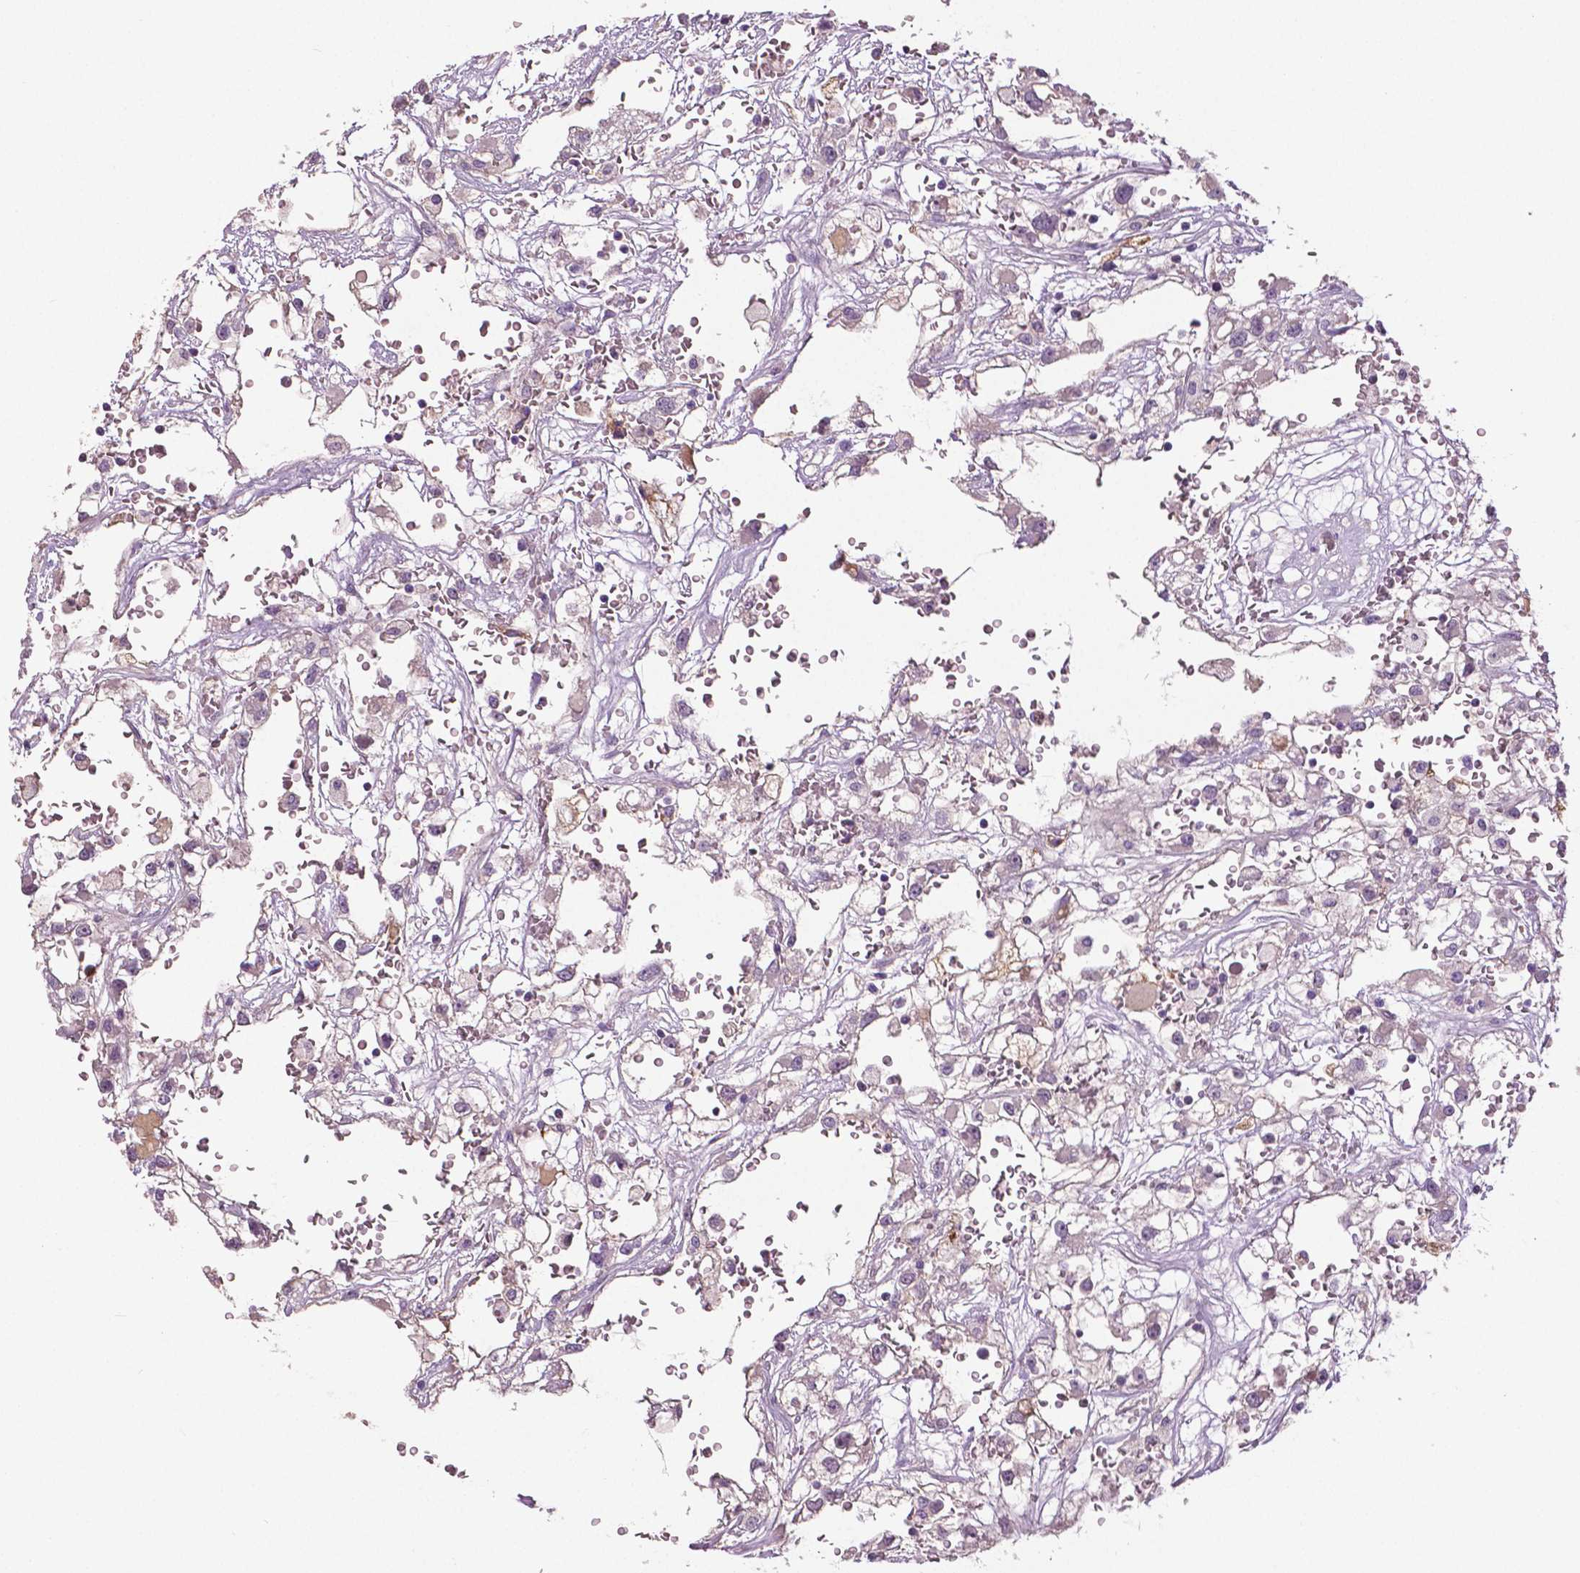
{"staining": {"intensity": "negative", "quantity": "none", "location": "none"}, "tissue": "renal cancer", "cell_type": "Tumor cells", "image_type": "cancer", "snomed": [{"axis": "morphology", "description": "Adenocarcinoma, NOS"}, {"axis": "topography", "description": "Kidney"}], "caption": "Tumor cells show no significant expression in renal cancer (adenocarcinoma).", "gene": "PTPN5", "patient": {"sex": "male", "age": 59}}